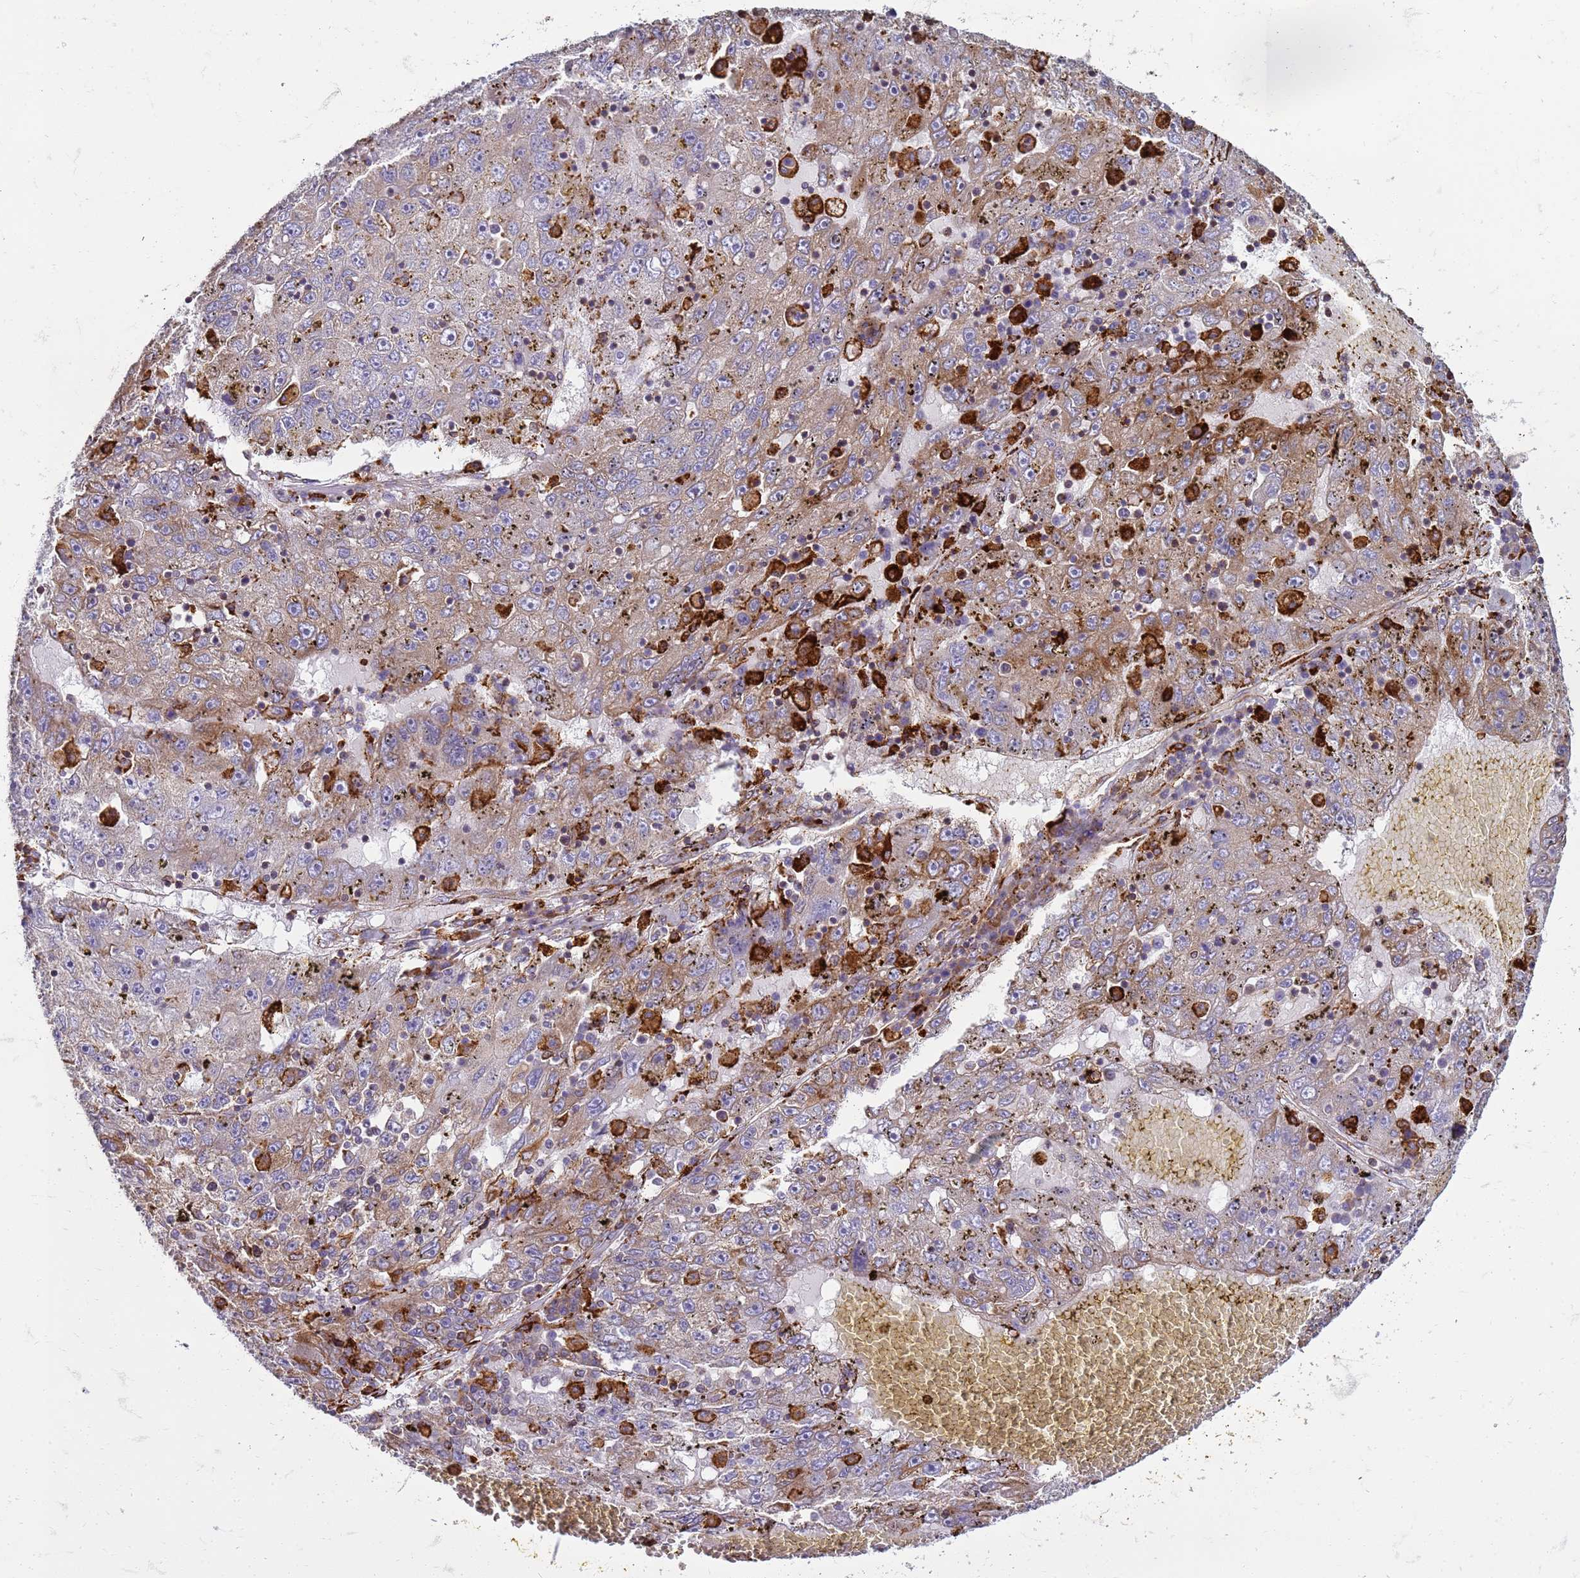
{"staining": {"intensity": "moderate", "quantity": "<25%", "location": "cytoplasmic/membranous"}, "tissue": "liver cancer", "cell_type": "Tumor cells", "image_type": "cancer", "snomed": [{"axis": "morphology", "description": "Carcinoma, Hepatocellular, NOS"}, {"axis": "topography", "description": "Liver"}], "caption": "Moderate cytoplasmic/membranous protein staining is appreciated in about <25% of tumor cells in hepatocellular carcinoma (liver).", "gene": "PDK3", "patient": {"sex": "male", "age": 49}}